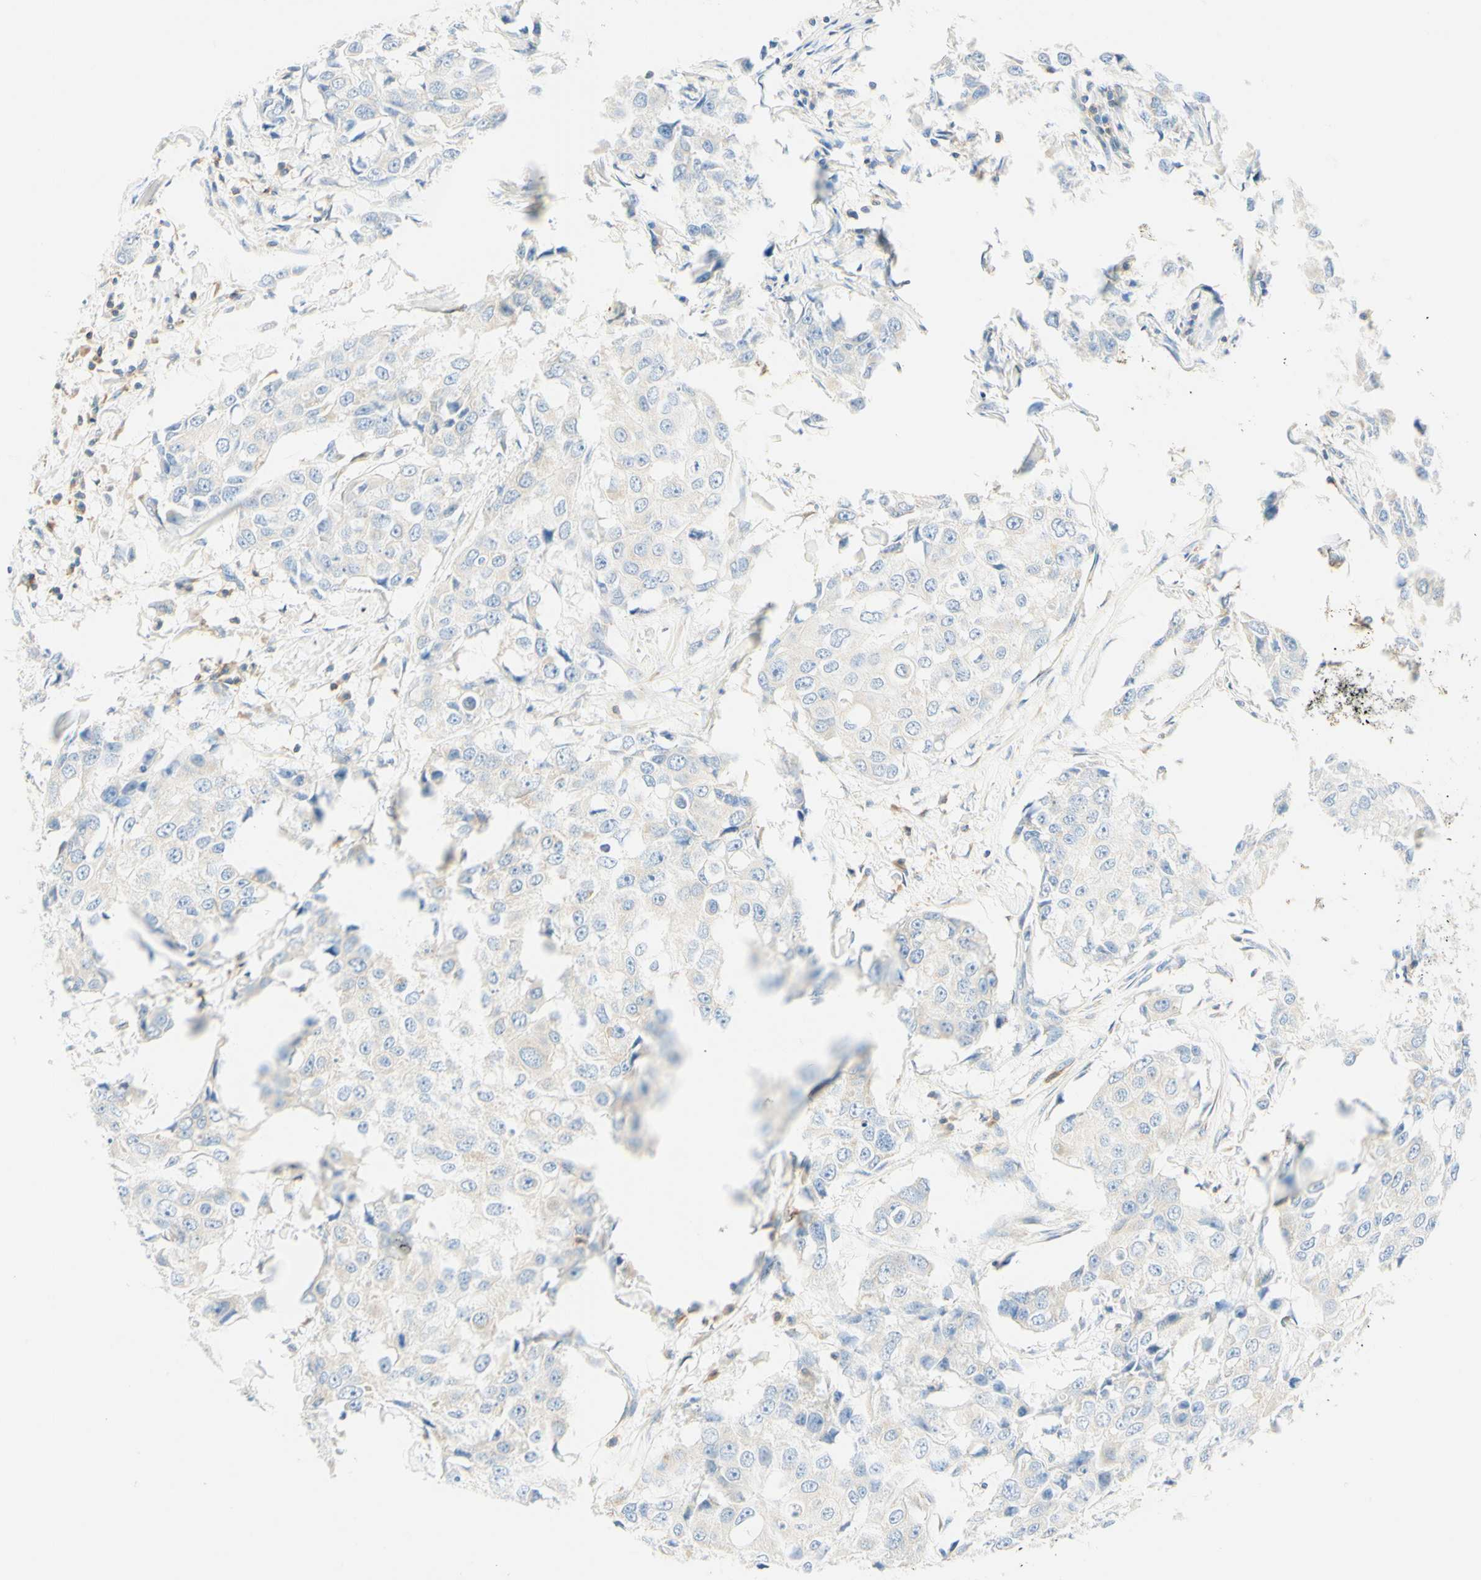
{"staining": {"intensity": "negative", "quantity": "none", "location": "none"}, "tissue": "breast cancer", "cell_type": "Tumor cells", "image_type": "cancer", "snomed": [{"axis": "morphology", "description": "Duct carcinoma"}, {"axis": "topography", "description": "Breast"}], "caption": "This is a histopathology image of immunohistochemistry (IHC) staining of breast cancer, which shows no staining in tumor cells.", "gene": "LAT", "patient": {"sex": "female", "age": 27}}